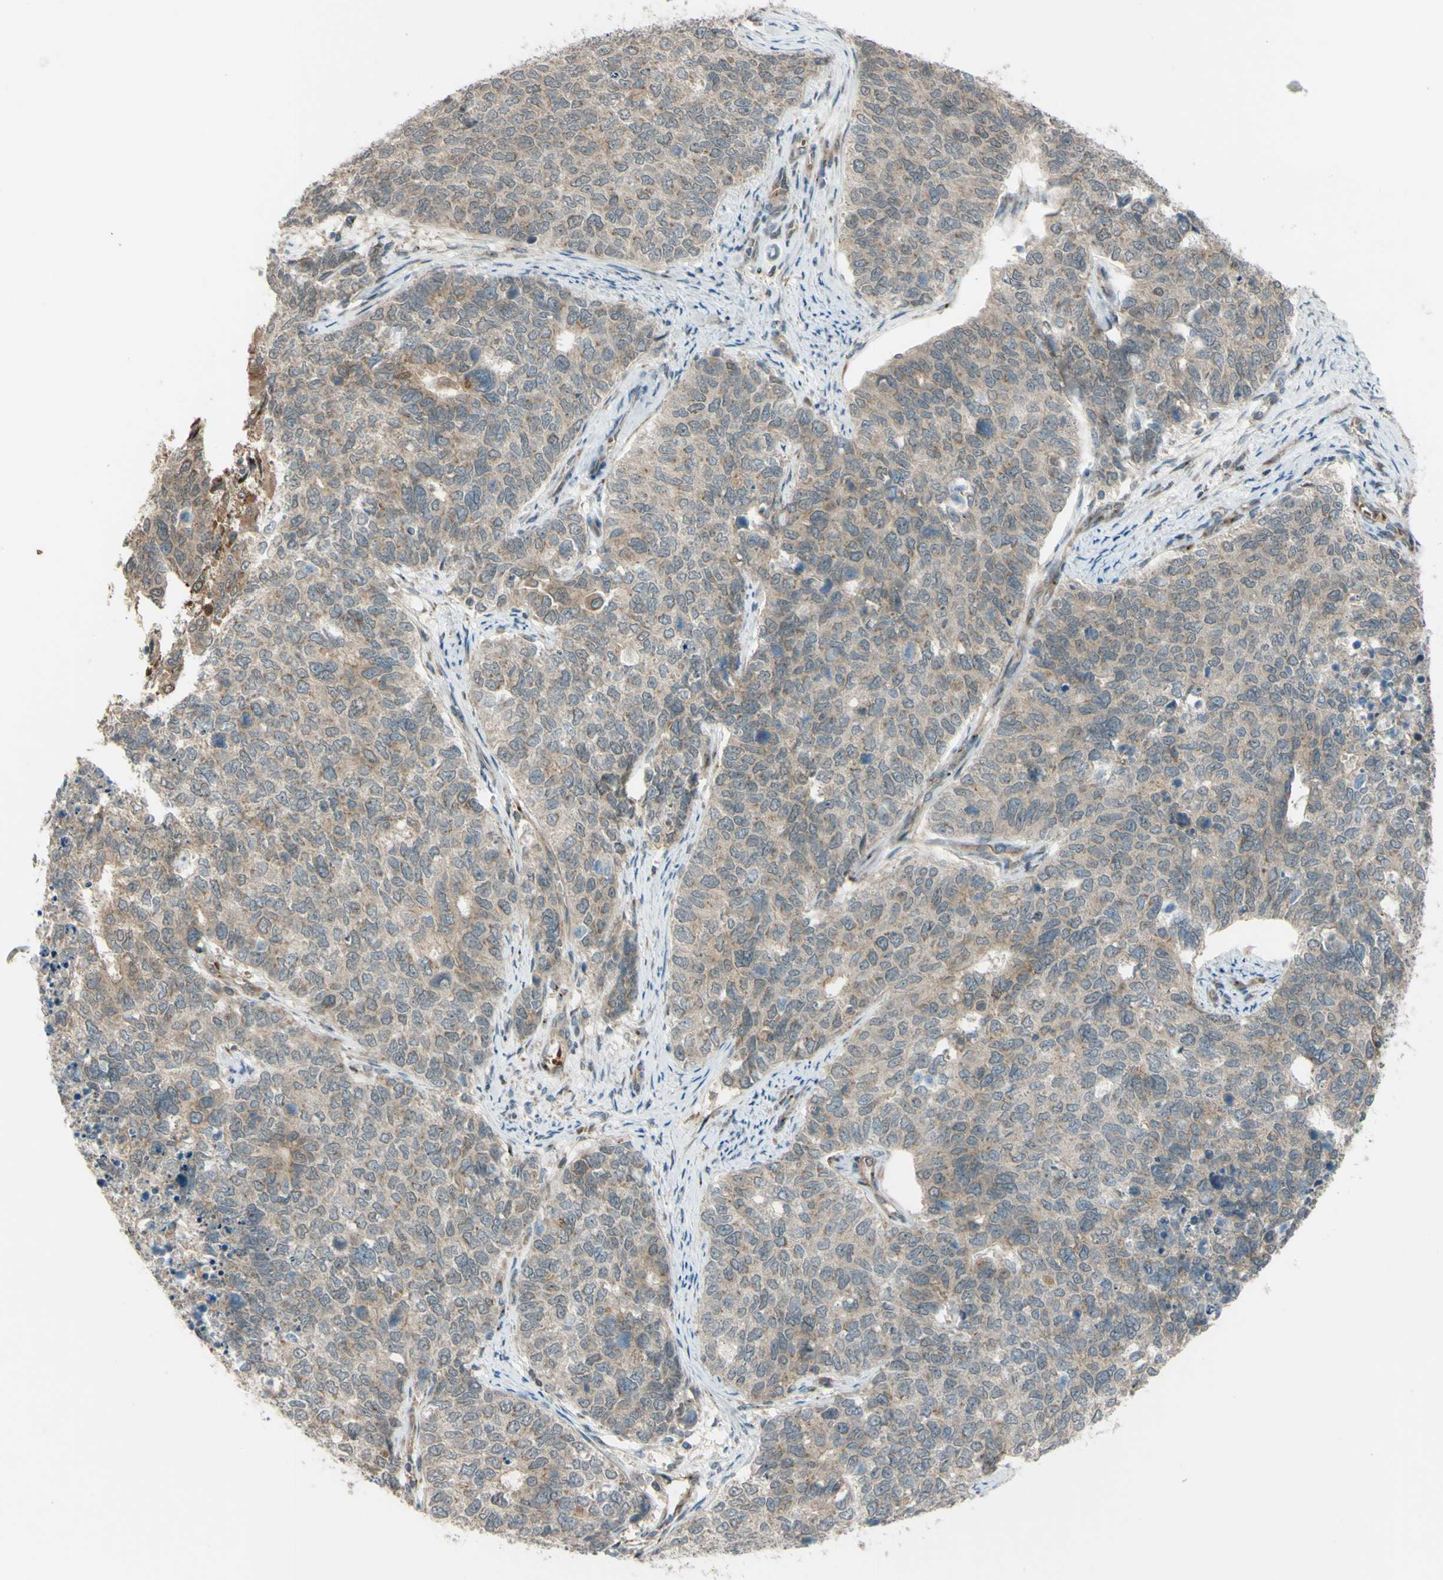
{"staining": {"intensity": "weak", "quantity": "25%-75%", "location": "cytoplasmic/membranous,nuclear"}, "tissue": "cervical cancer", "cell_type": "Tumor cells", "image_type": "cancer", "snomed": [{"axis": "morphology", "description": "Squamous cell carcinoma, NOS"}, {"axis": "topography", "description": "Cervix"}], "caption": "IHC photomicrograph of neoplastic tissue: squamous cell carcinoma (cervical) stained using immunohistochemistry exhibits low levels of weak protein expression localized specifically in the cytoplasmic/membranous and nuclear of tumor cells, appearing as a cytoplasmic/membranous and nuclear brown color.", "gene": "FLII", "patient": {"sex": "female", "age": 63}}